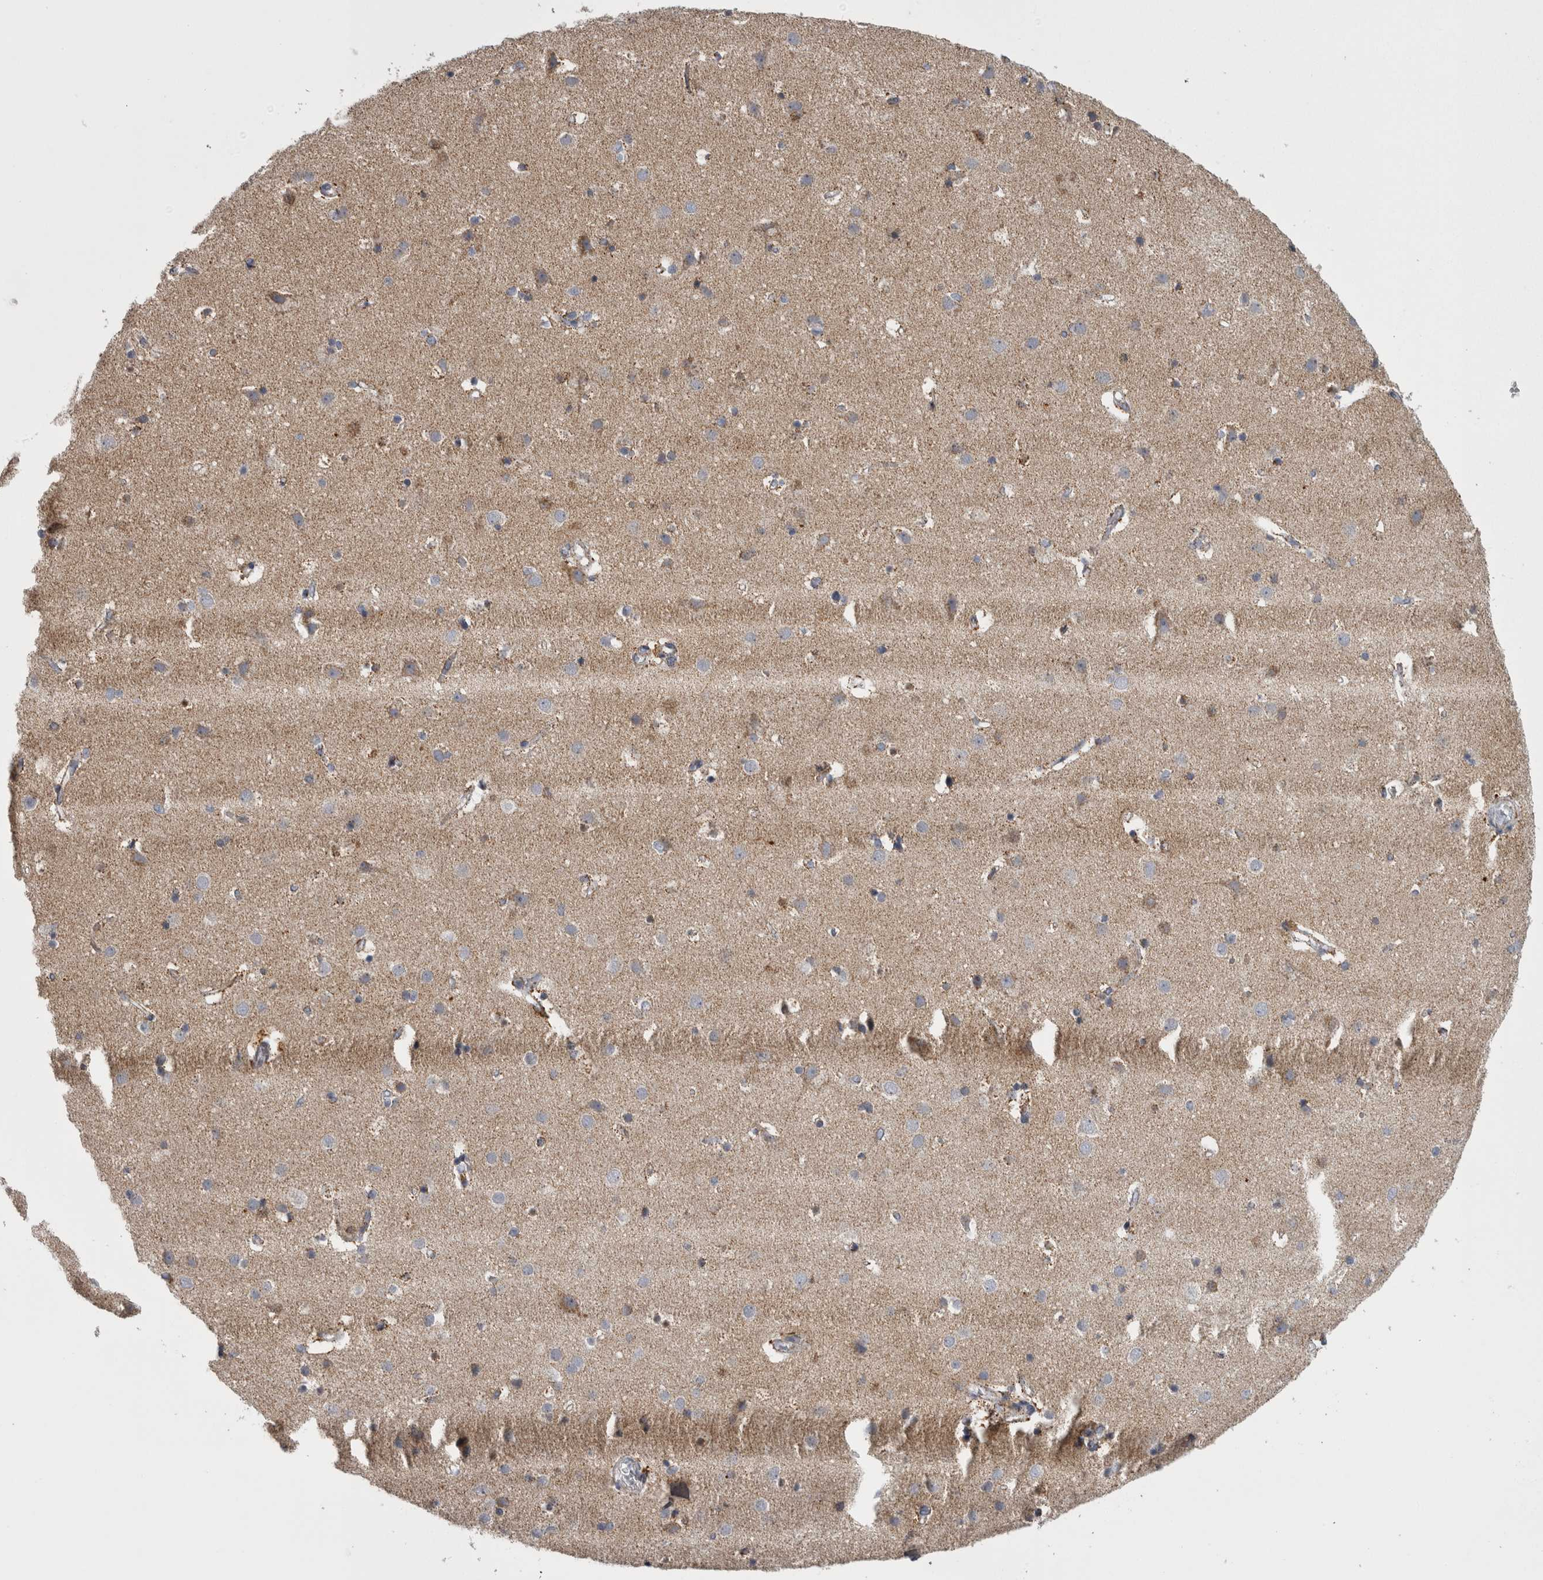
{"staining": {"intensity": "weak", "quantity": ">75%", "location": "cytoplasmic/membranous"}, "tissue": "cerebral cortex", "cell_type": "Endothelial cells", "image_type": "normal", "snomed": [{"axis": "morphology", "description": "Normal tissue, NOS"}, {"axis": "topography", "description": "Cerebral cortex"}], "caption": "Immunohistochemical staining of normal human cerebral cortex shows low levels of weak cytoplasmic/membranous positivity in about >75% of endothelial cells. (brown staining indicates protein expression, while blue staining denotes nuclei).", "gene": "DBT", "patient": {"sex": "male", "age": 54}}